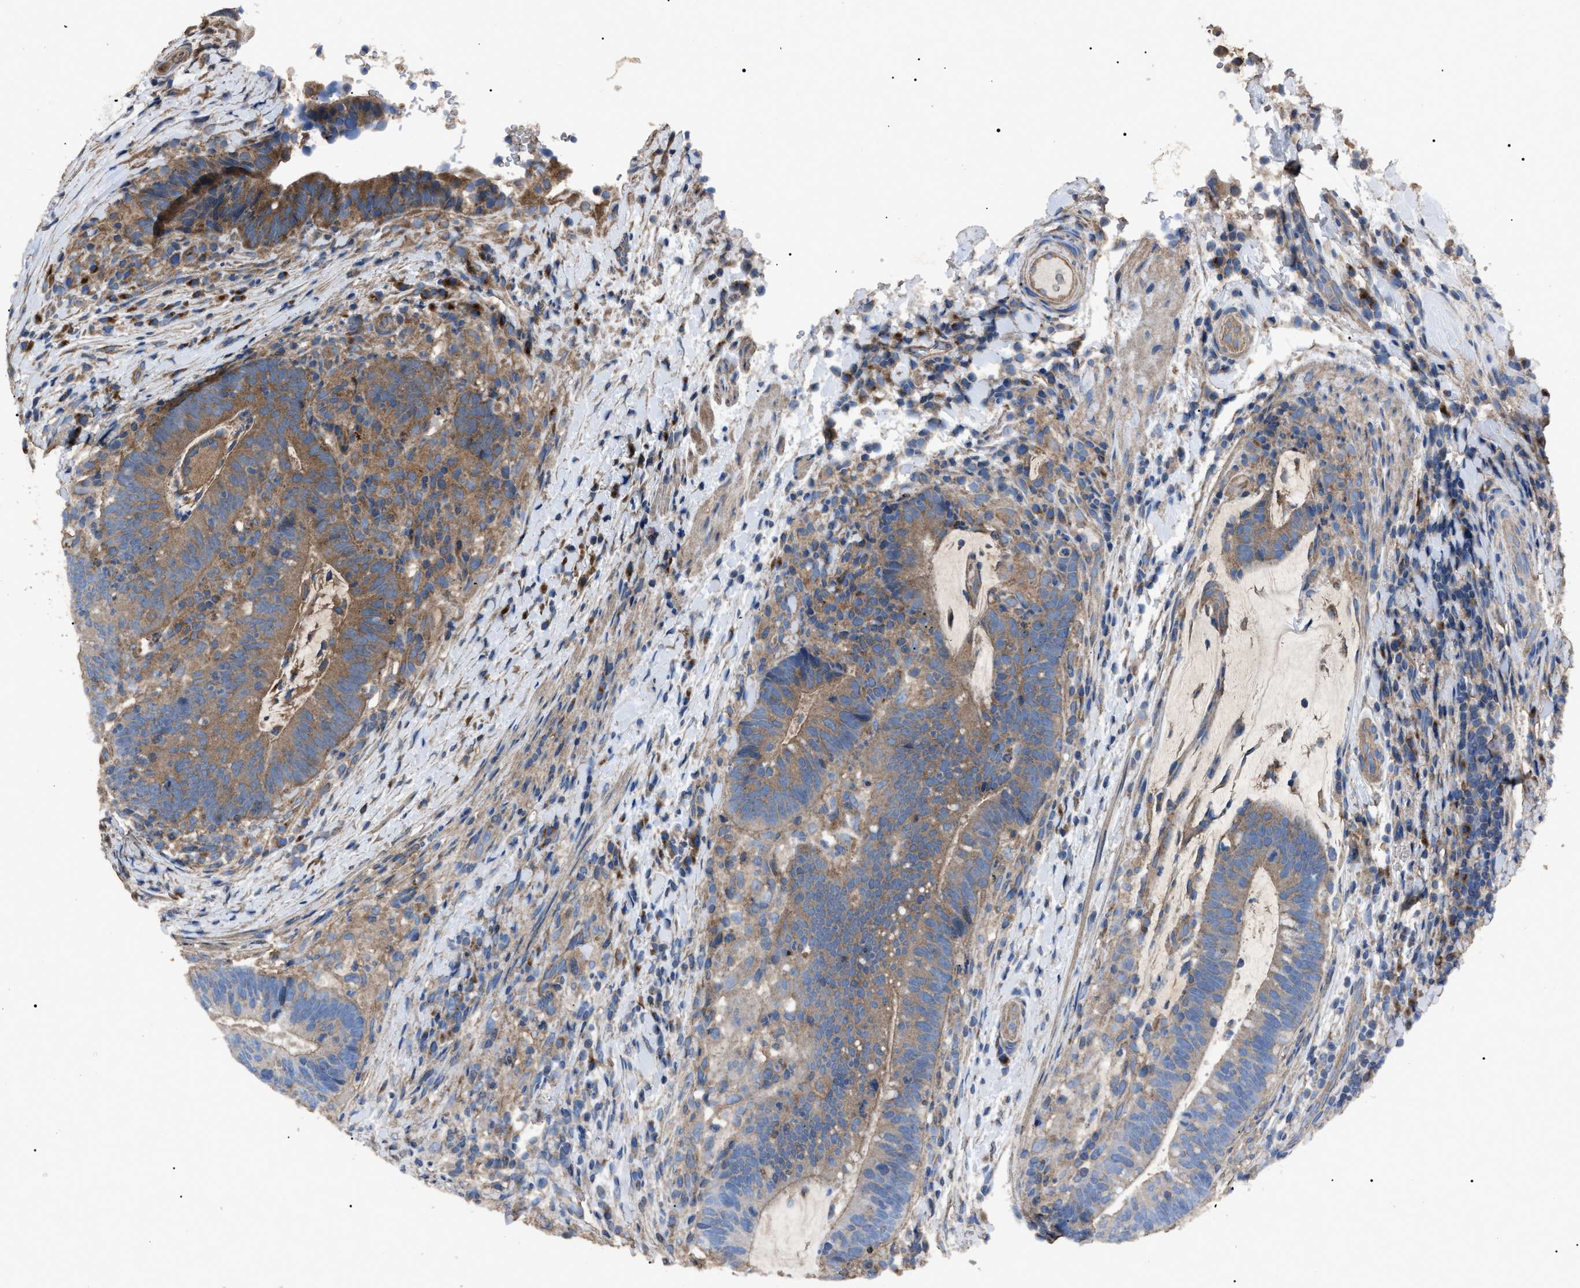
{"staining": {"intensity": "moderate", "quantity": ">75%", "location": "cytoplasmic/membranous"}, "tissue": "colorectal cancer", "cell_type": "Tumor cells", "image_type": "cancer", "snomed": [{"axis": "morphology", "description": "Adenocarcinoma, NOS"}, {"axis": "topography", "description": "Colon"}], "caption": "Immunohistochemical staining of colorectal adenocarcinoma exhibits medium levels of moderate cytoplasmic/membranous protein staining in about >75% of tumor cells.", "gene": "RNF216", "patient": {"sex": "female", "age": 66}}